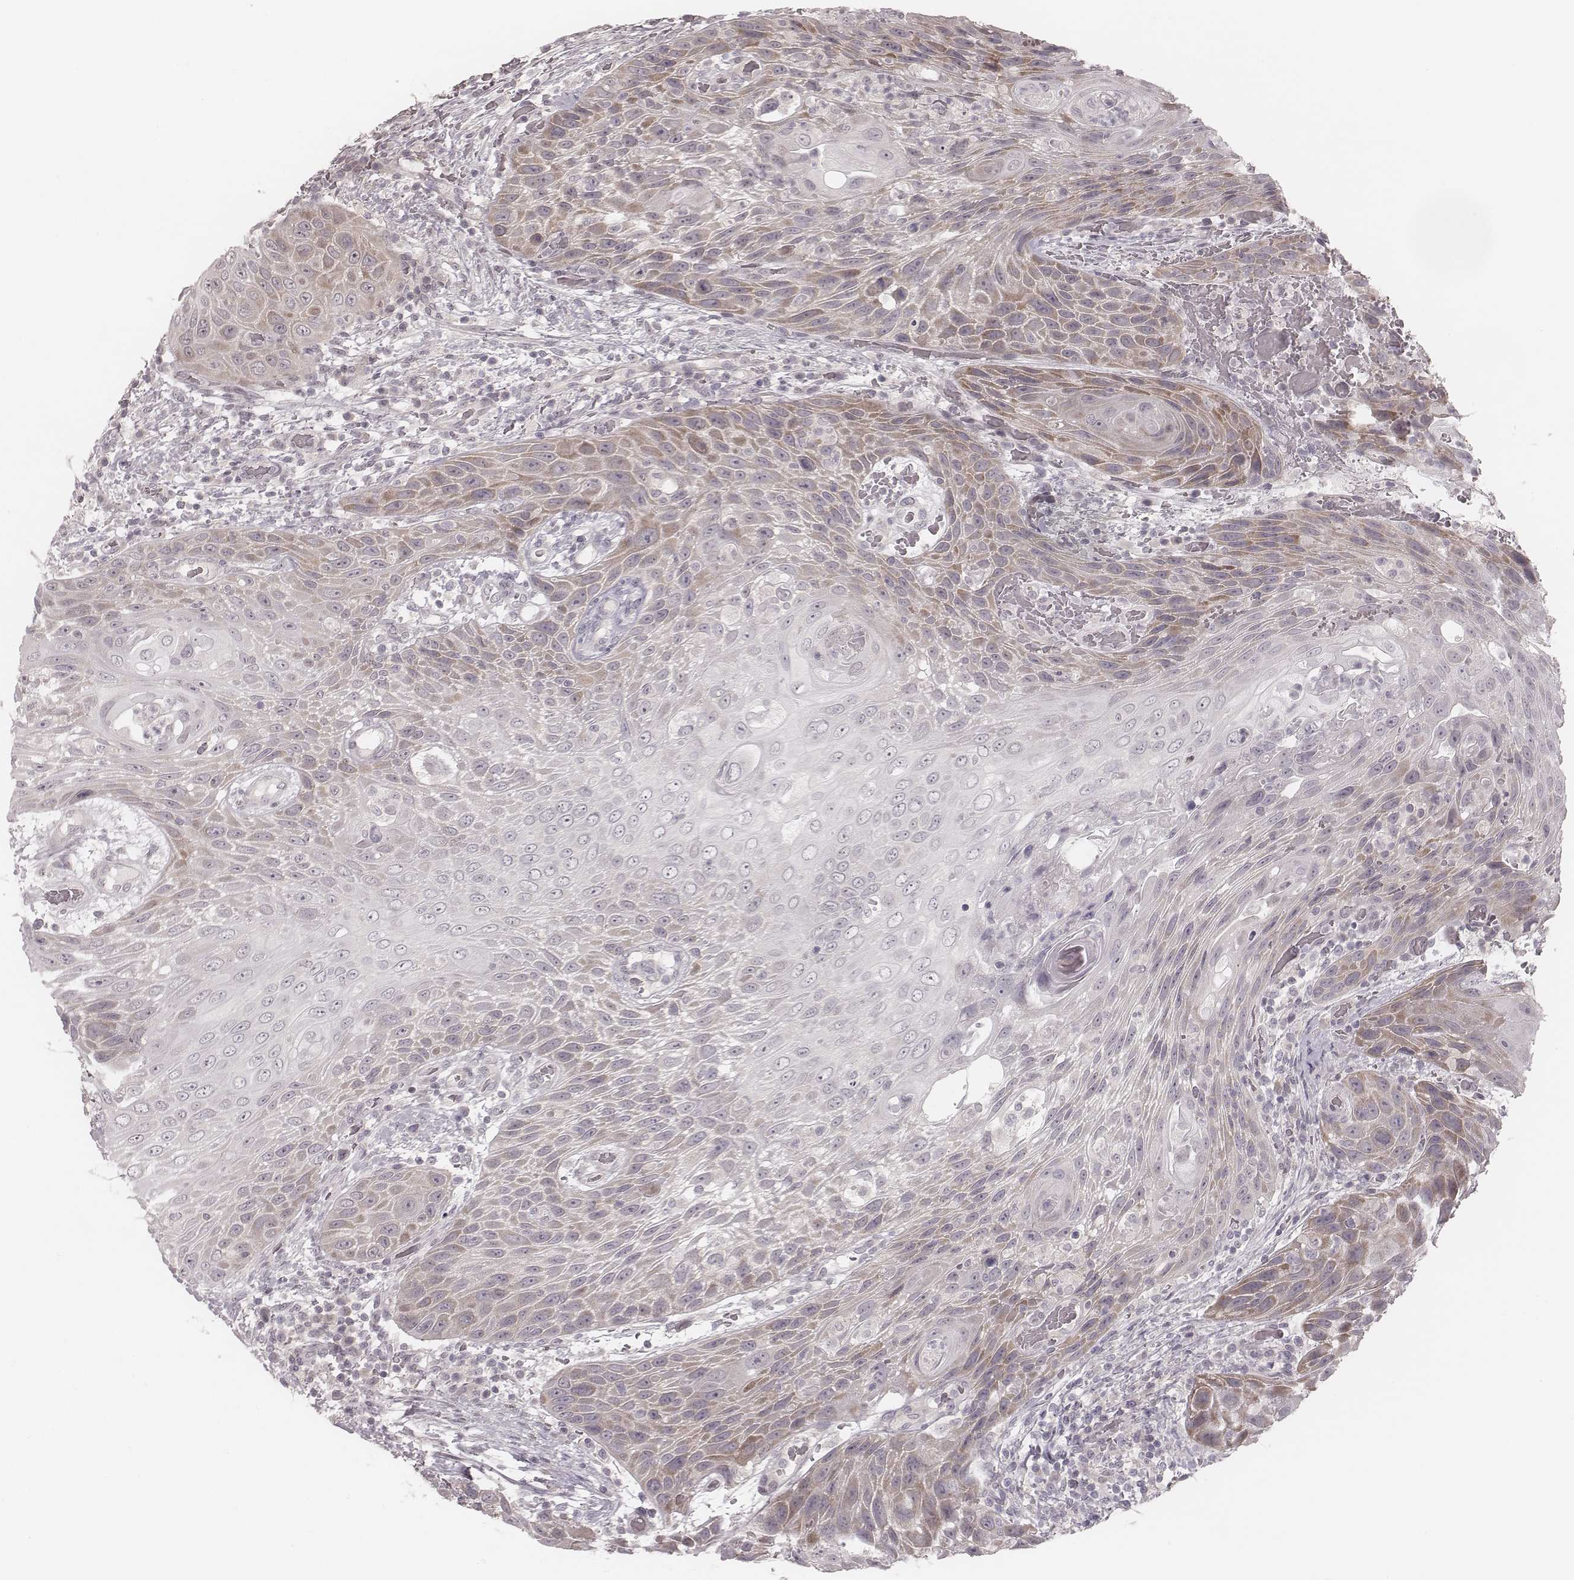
{"staining": {"intensity": "weak", "quantity": "<25%", "location": "cytoplasmic/membranous"}, "tissue": "head and neck cancer", "cell_type": "Tumor cells", "image_type": "cancer", "snomed": [{"axis": "morphology", "description": "Squamous cell carcinoma, NOS"}, {"axis": "topography", "description": "Head-Neck"}], "caption": "Immunohistochemistry of head and neck cancer (squamous cell carcinoma) displays no expression in tumor cells. (Brightfield microscopy of DAB IHC at high magnification).", "gene": "ACACB", "patient": {"sex": "male", "age": 69}}